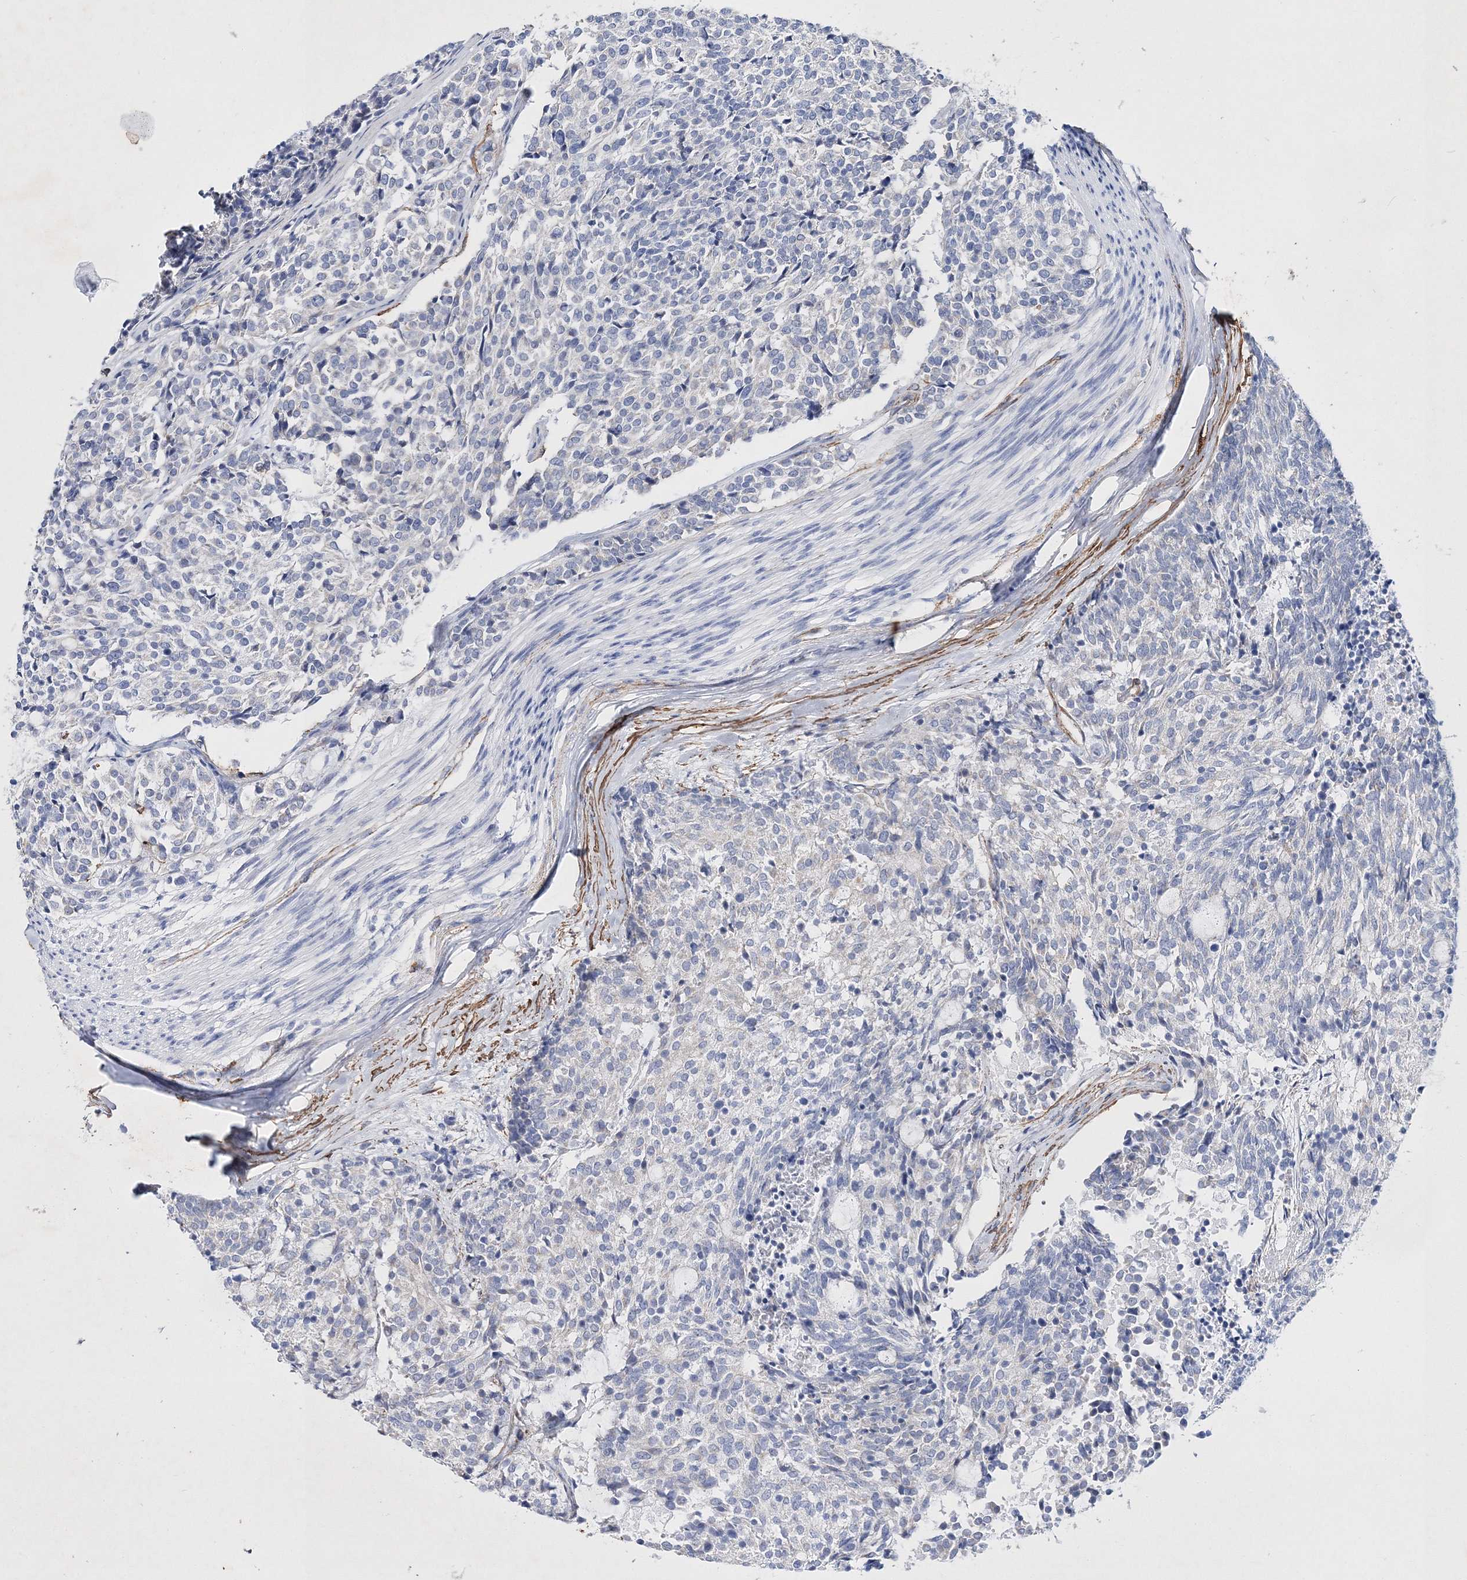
{"staining": {"intensity": "negative", "quantity": "none", "location": "none"}, "tissue": "carcinoid", "cell_type": "Tumor cells", "image_type": "cancer", "snomed": [{"axis": "morphology", "description": "Carcinoid, malignant, NOS"}, {"axis": "topography", "description": "Pancreas"}], "caption": "Tumor cells are negative for protein expression in human malignant carcinoid.", "gene": "RTN2", "patient": {"sex": "female", "age": 54}}